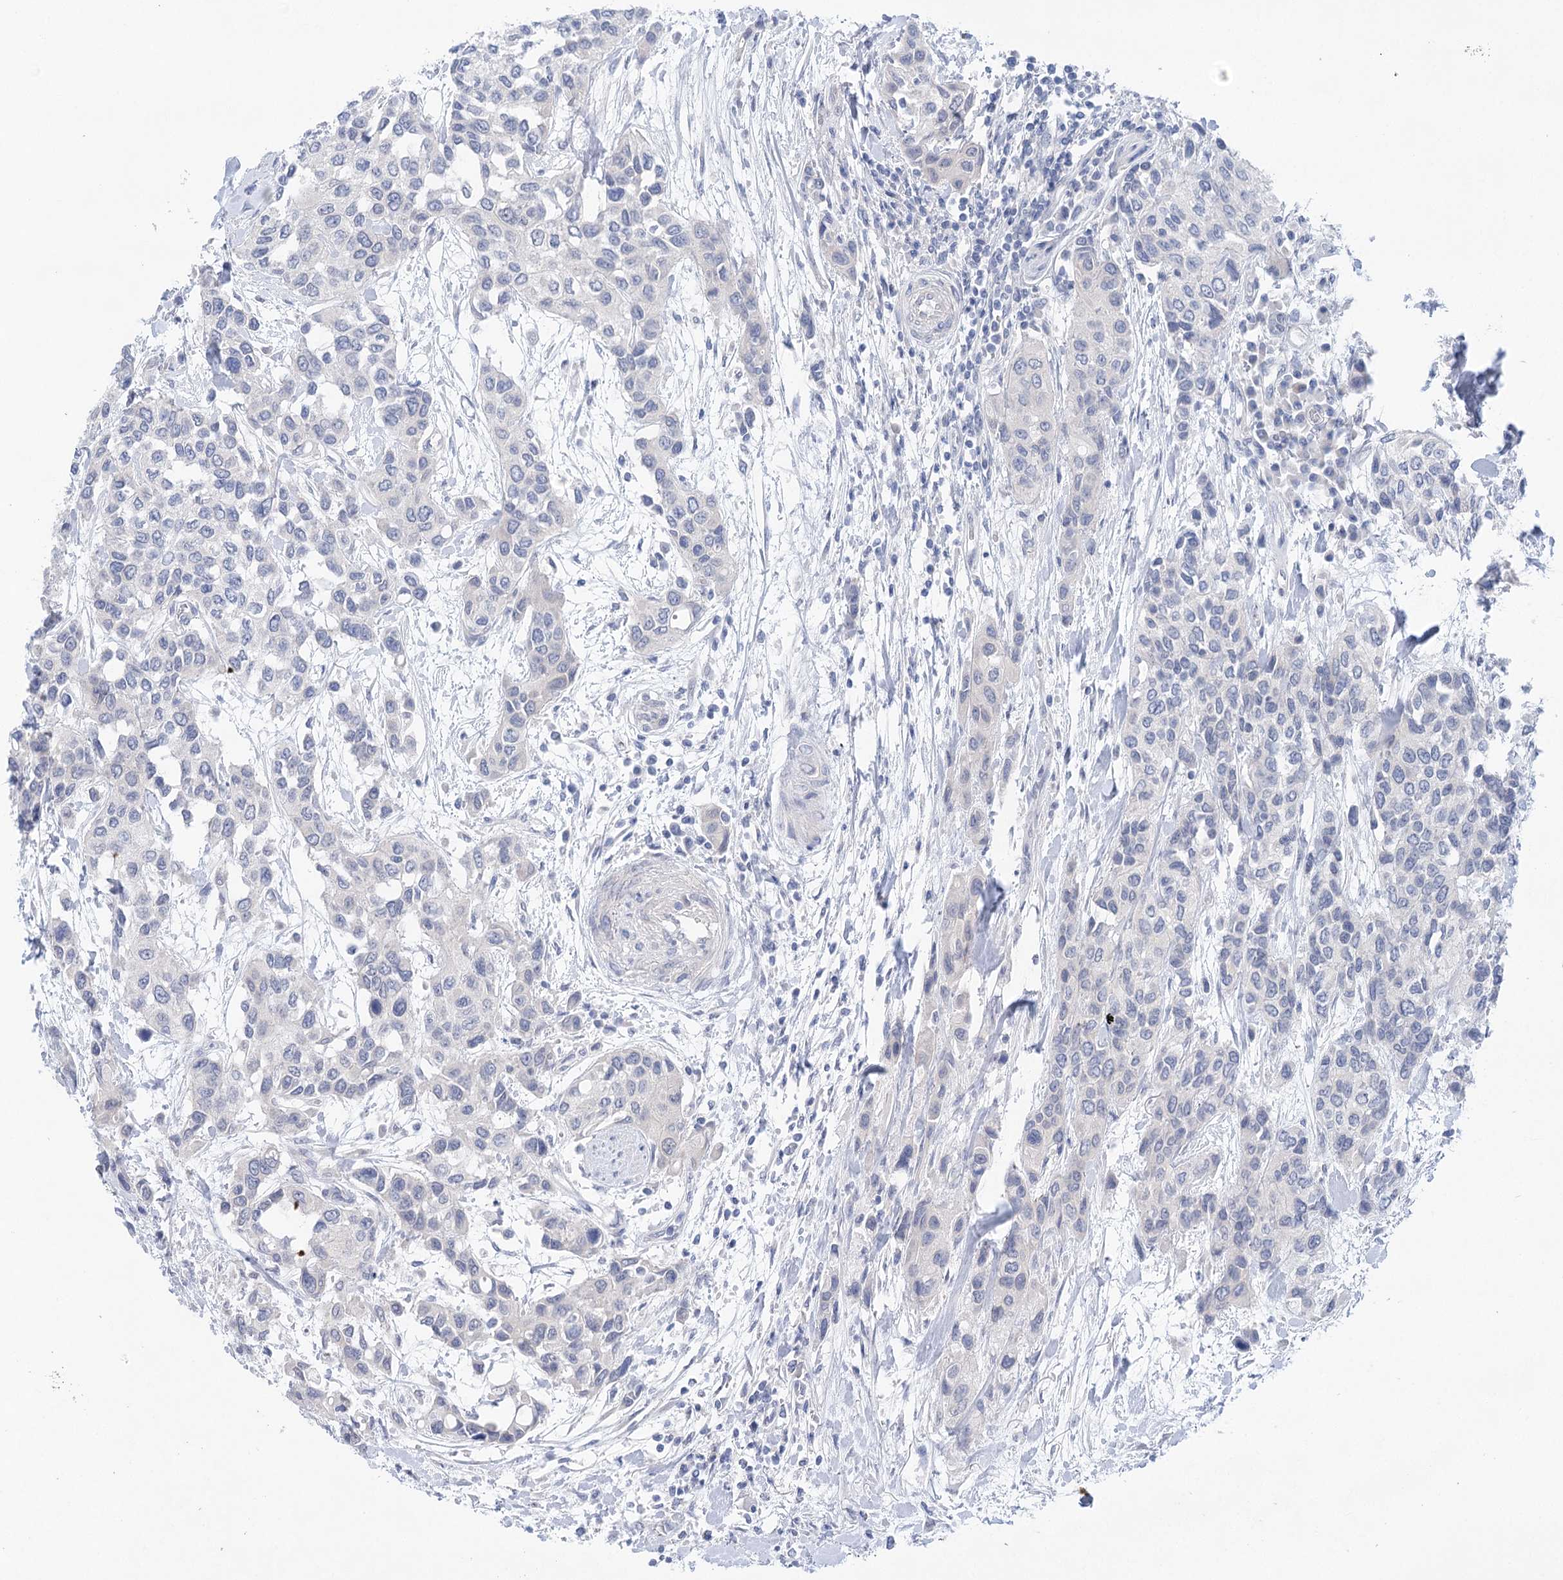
{"staining": {"intensity": "negative", "quantity": "none", "location": "none"}, "tissue": "urothelial cancer", "cell_type": "Tumor cells", "image_type": "cancer", "snomed": [{"axis": "morphology", "description": "Normal tissue, NOS"}, {"axis": "morphology", "description": "Urothelial carcinoma, High grade"}, {"axis": "topography", "description": "Vascular tissue"}, {"axis": "topography", "description": "Urinary bladder"}], "caption": "Immunohistochemistry photomicrograph of human urothelial cancer stained for a protein (brown), which exhibits no expression in tumor cells.", "gene": "LALBA", "patient": {"sex": "female", "age": 56}}